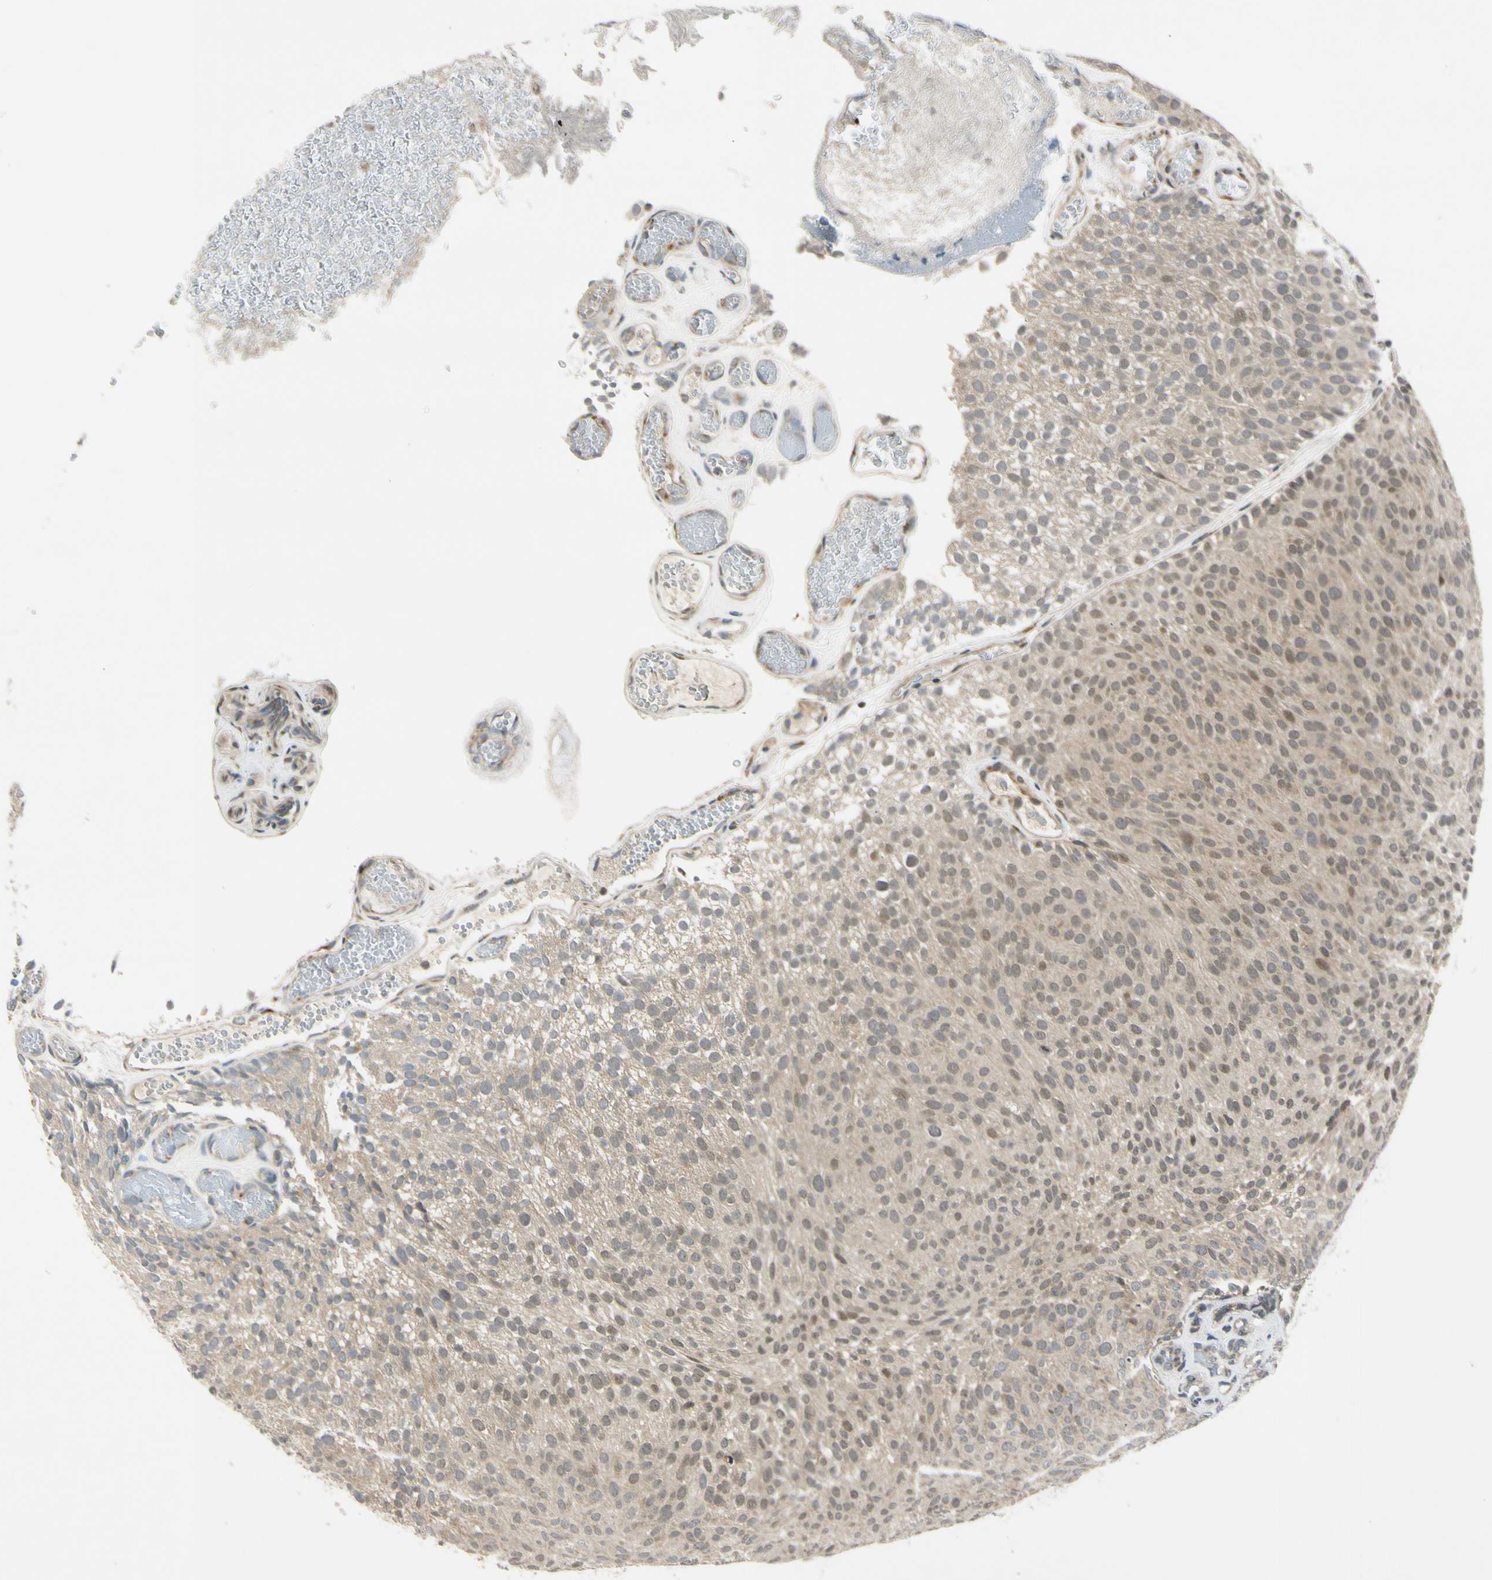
{"staining": {"intensity": "weak", "quantity": ">75%", "location": "cytoplasmic/membranous"}, "tissue": "urothelial cancer", "cell_type": "Tumor cells", "image_type": "cancer", "snomed": [{"axis": "morphology", "description": "Urothelial carcinoma, Low grade"}, {"axis": "topography", "description": "Urinary bladder"}], "caption": "This is an image of IHC staining of urothelial cancer, which shows weak positivity in the cytoplasmic/membranous of tumor cells.", "gene": "RPS6KB2", "patient": {"sex": "male", "age": 78}}